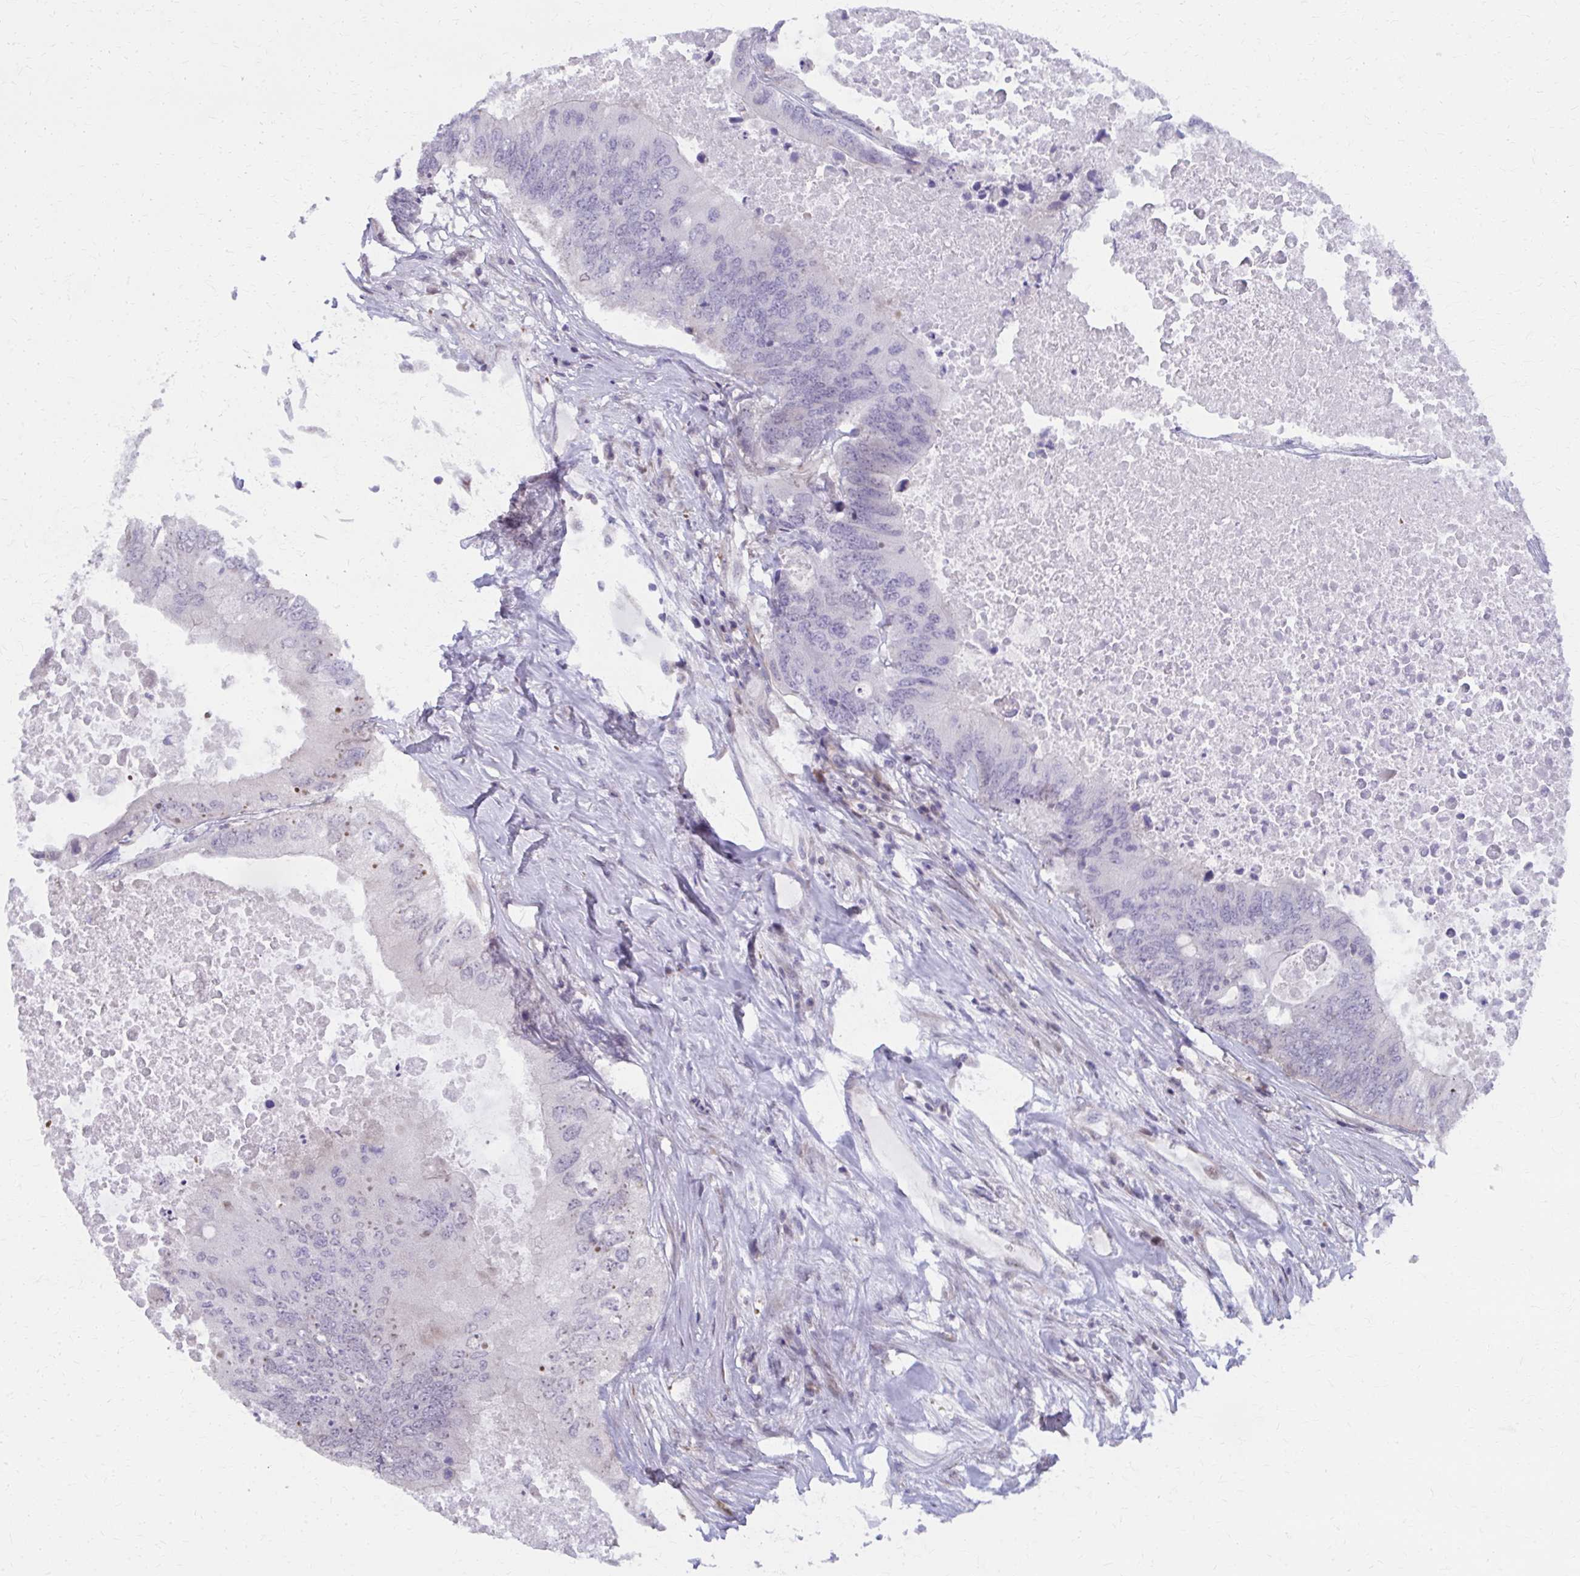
{"staining": {"intensity": "weak", "quantity": "<25%", "location": "nuclear"}, "tissue": "colorectal cancer", "cell_type": "Tumor cells", "image_type": "cancer", "snomed": [{"axis": "morphology", "description": "Adenocarcinoma, NOS"}, {"axis": "topography", "description": "Colon"}], "caption": "The image displays no significant positivity in tumor cells of colorectal adenocarcinoma.", "gene": "MAF1", "patient": {"sex": "male", "age": 71}}